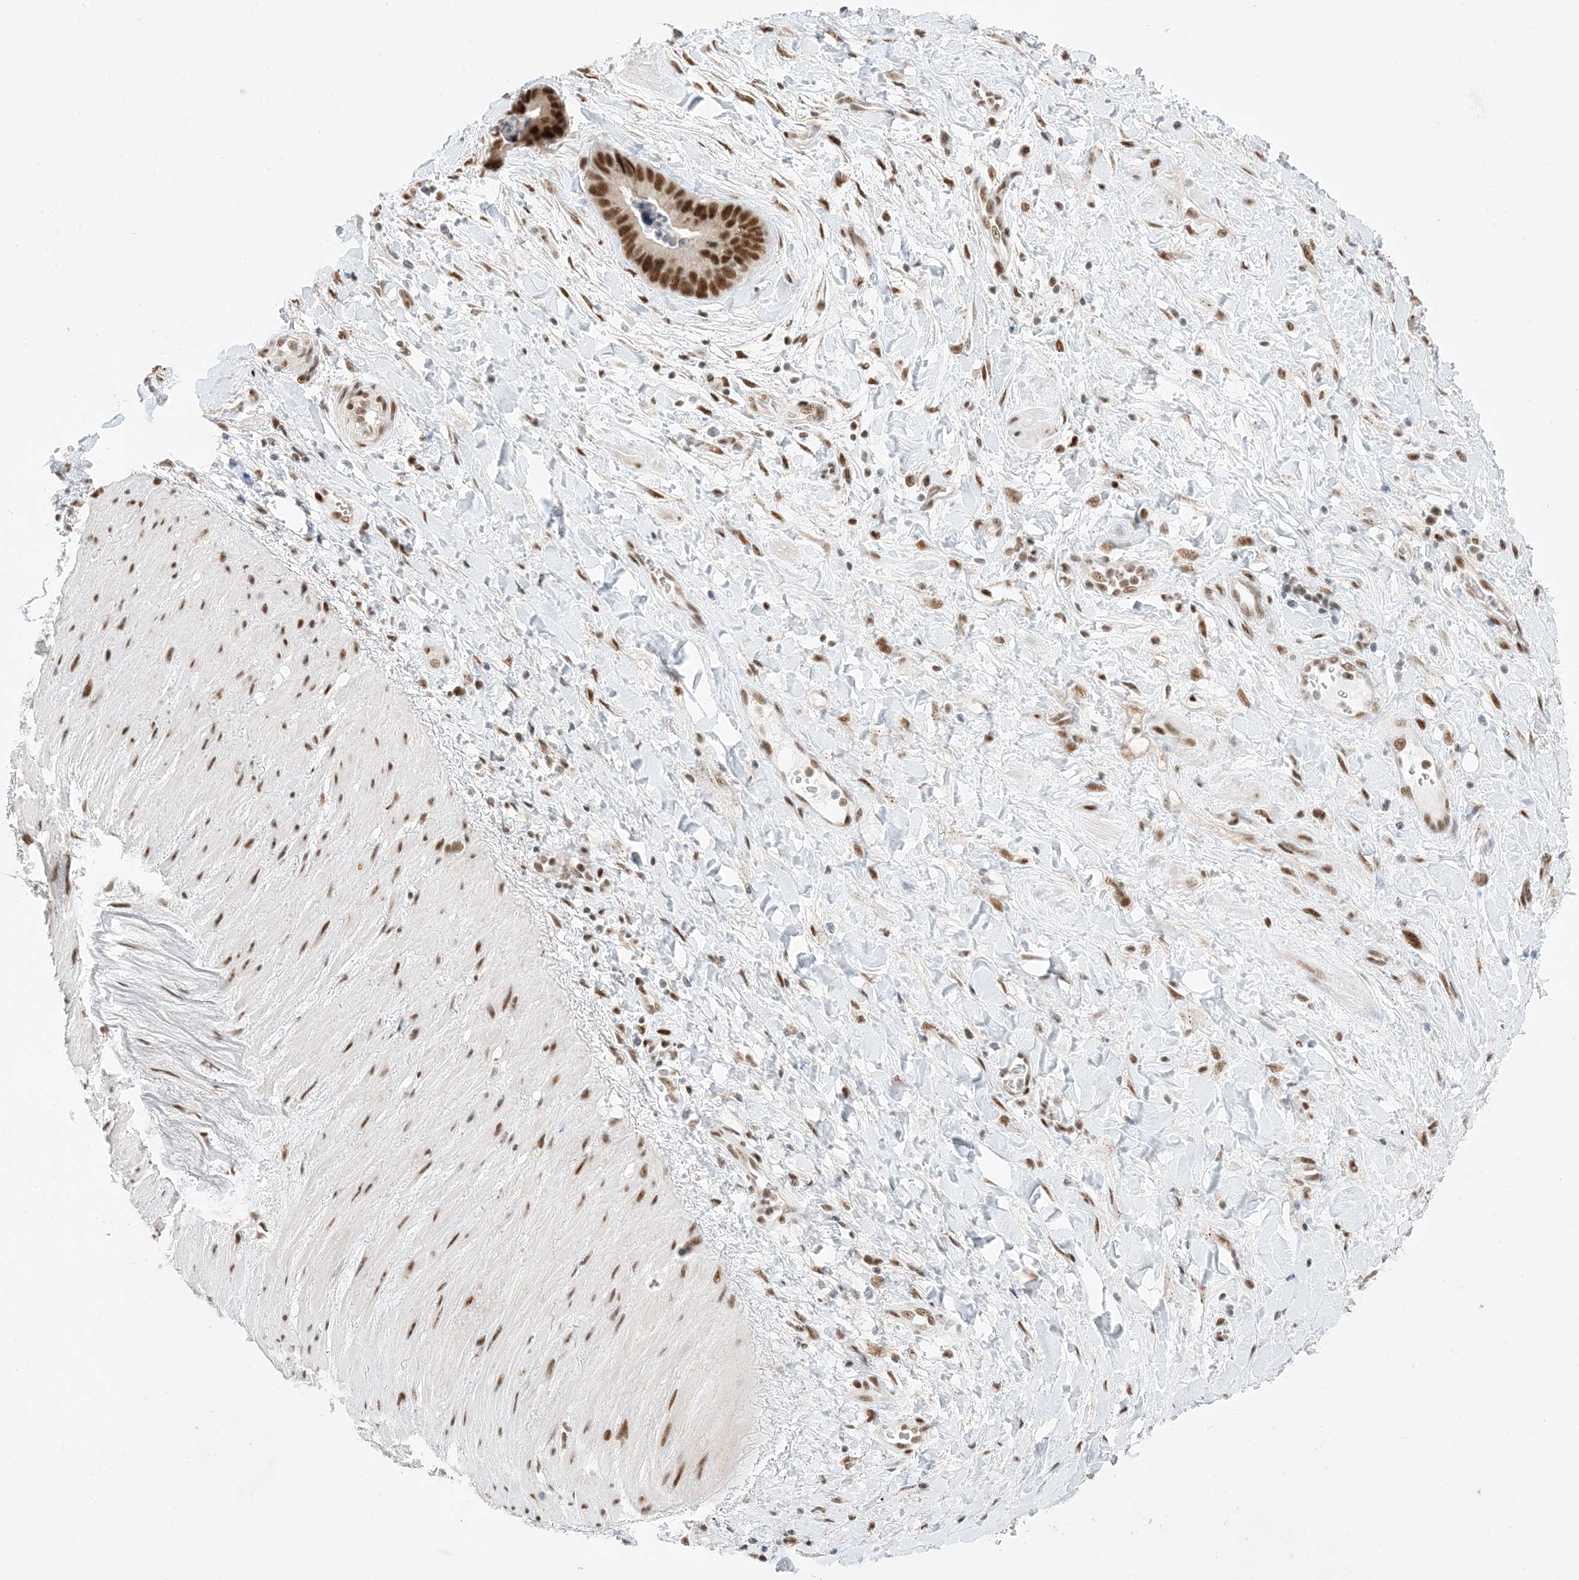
{"staining": {"intensity": "moderate", "quantity": ">75%", "location": "nuclear"}, "tissue": "soft tissue", "cell_type": "Fibroblasts", "image_type": "normal", "snomed": [{"axis": "morphology", "description": "Normal tissue, NOS"}, {"axis": "morphology", "description": "Adenocarcinoma, NOS"}, {"axis": "topography", "description": "Pancreas"}, {"axis": "topography", "description": "Peripheral nerve tissue"}], "caption": "Immunohistochemical staining of unremarkable soft tissue displays medium levels of moderate nuclear expression in about >75% of fibroblasts. Immunohistochemistry (ihc) stains the protein of interest in brown and the nuclei are stained blue.", "gene": "SF3A3", "patient": {"sex": "male", "age": 59}}